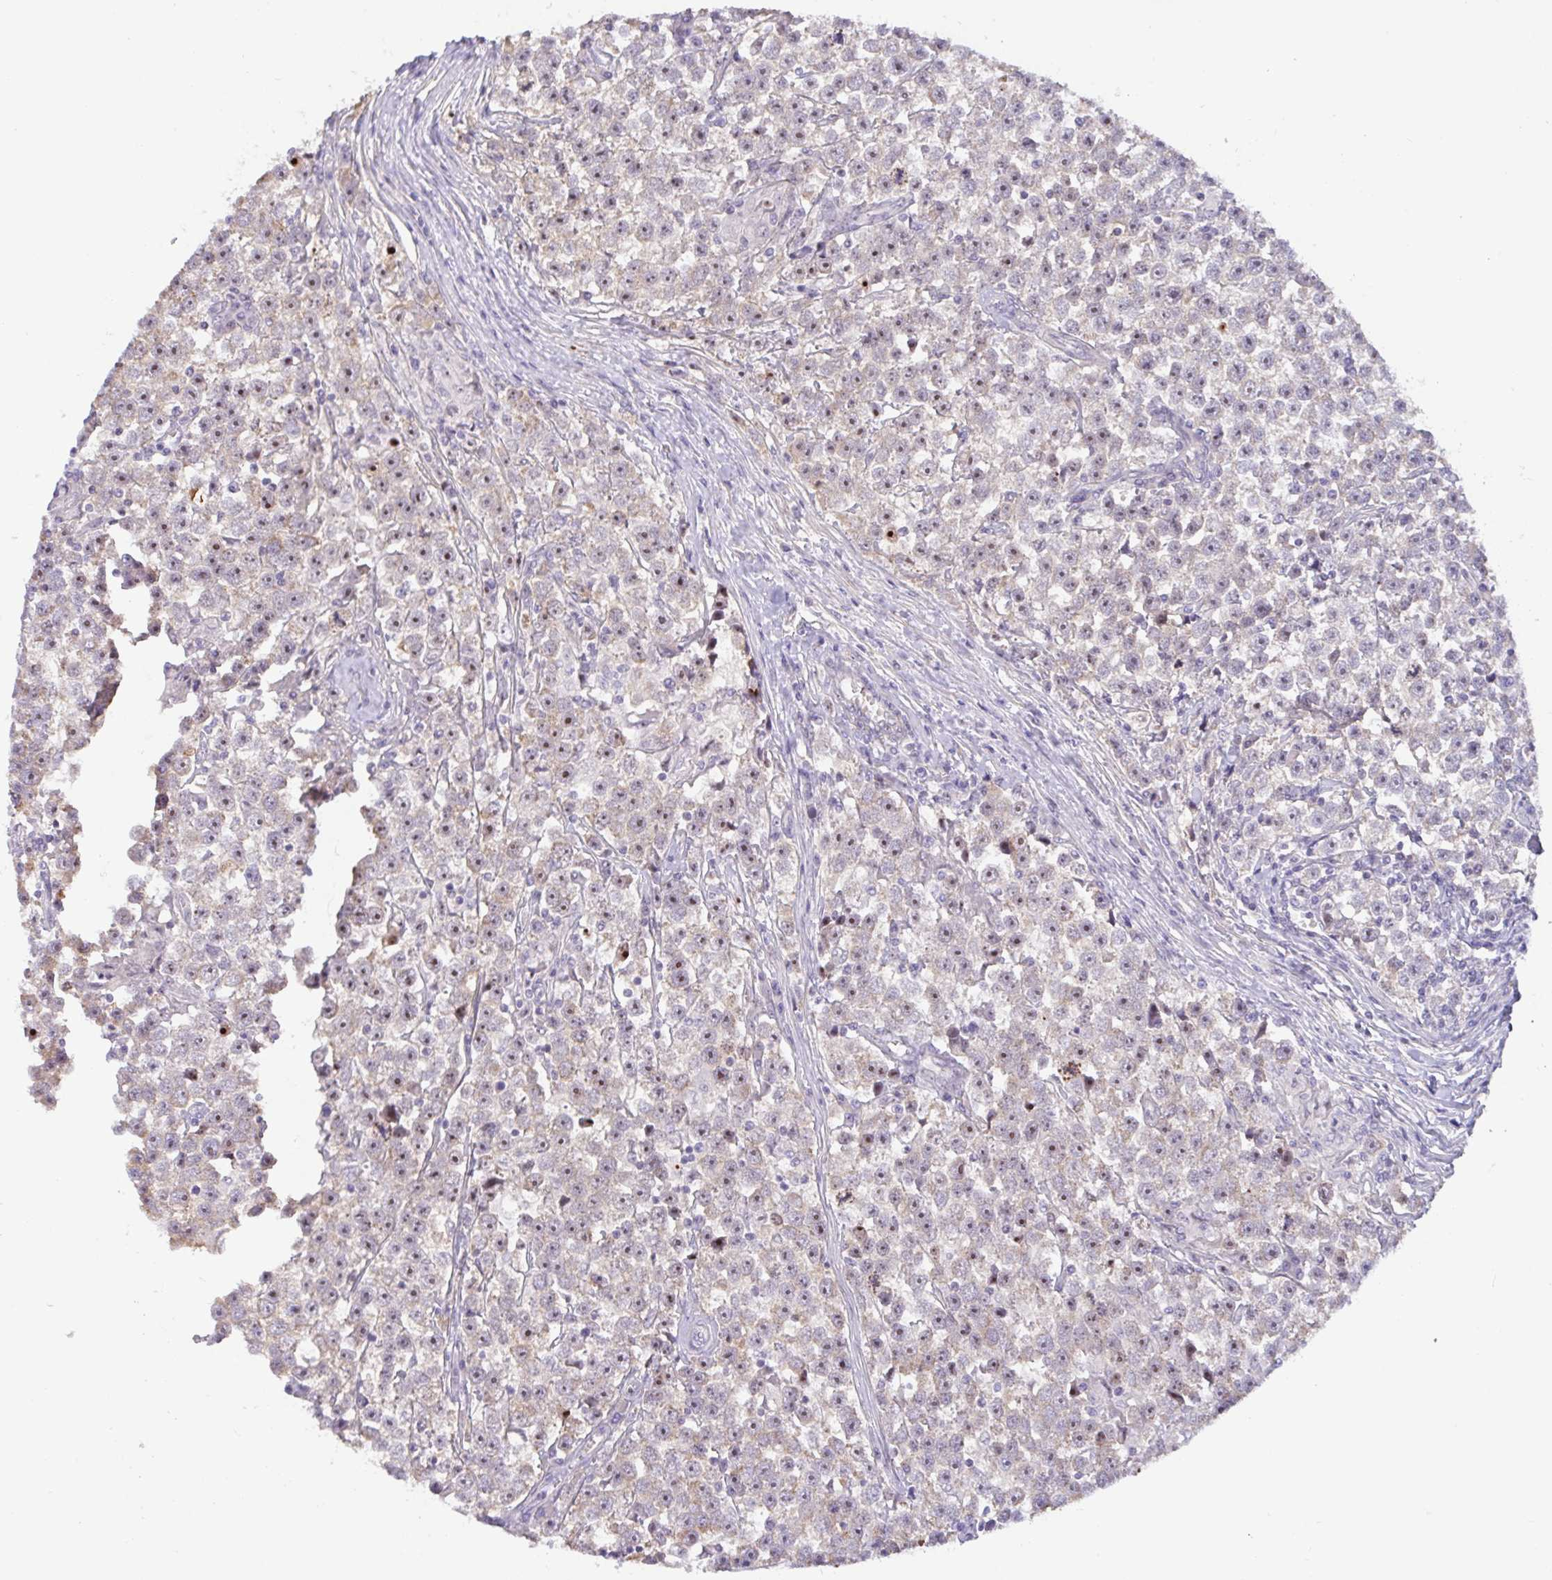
{"staining": {"intensity": "strong", "quantity": "25%-75%", "location": "cytoplasmic/membranous,nuclear"}, "tissue": "testis cancer", "cell_type": "Tumor cells", "image_type": "cancer", "snomed": [{"axis": "morphology", "description": "Seminoma, NOS"}, {"axis": "topography", "description": "Testis"}], "caption": "Protein expression analysis of human testis cancer reveals strong cytoplasmic/membranous and nuclear expression in approximately 25%-75% of tumor cells. (Brightfield microscopy of DAB IHC at high magnification).", "gene": "MXRA8", "patient": {"sex": "male", "age": 31}}